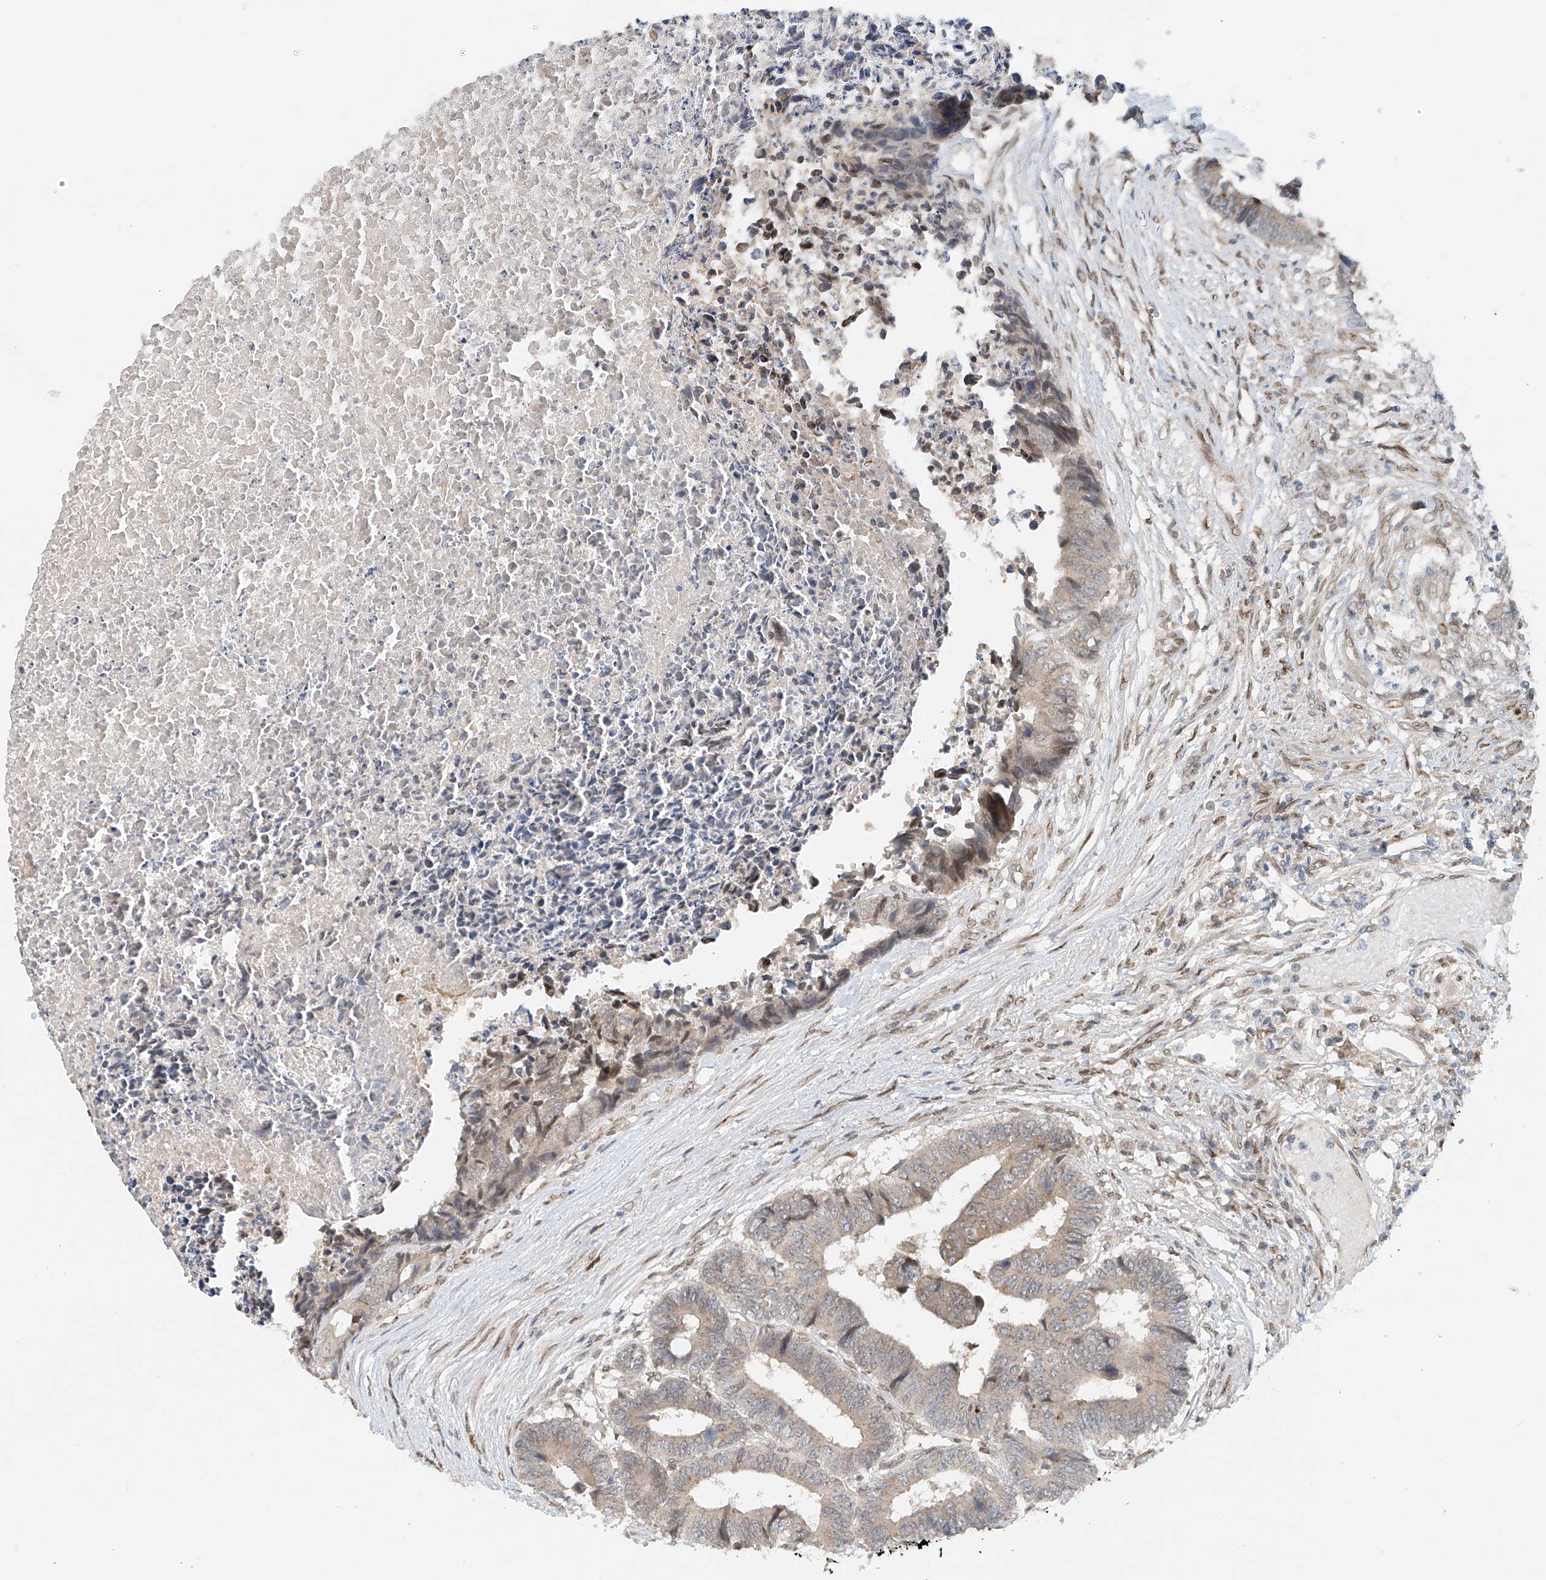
{"staining": {"intensity": "weak", "quantity": "25%-75%", "location": "cytoplasmic/membranous,nuclear"}, "tissue": "colorectal cancer", "cell_type": "Tumor cells", "image_type": "cancer", "snomed": [{"axis": "morphology", "description": "Adenocarcinoma, NOS"}, {"axis": "topography", "description": "Rectum"}], "caption": "Protein staining by immunohistochemistry displays weak cytoplasmic/membranous and nuclear staining in approximately 25%-75% of tumor cells in adenocarcinoma (colorectal).", "gene": "STARD9", "patient": {"sex": "male", "age": 84}}